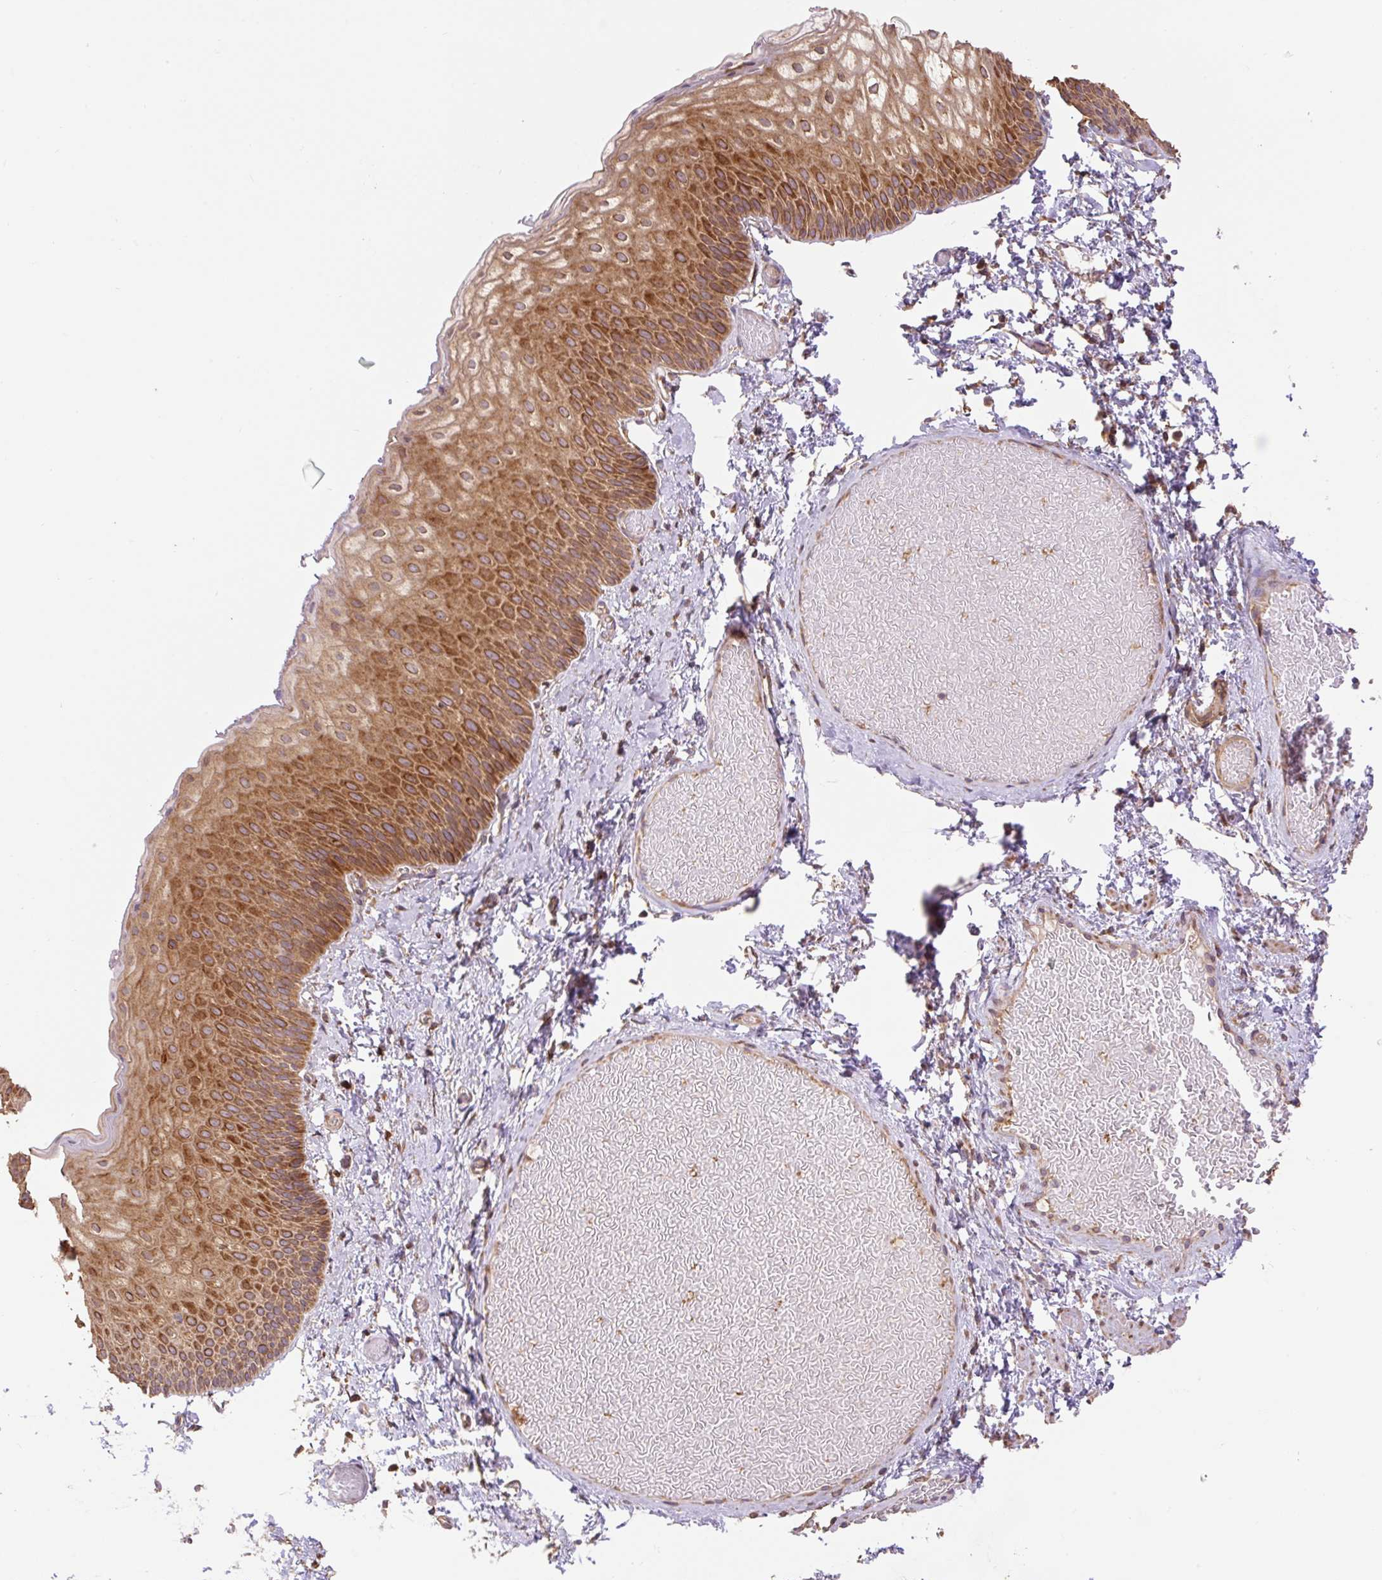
{"staining": {"intensity": "strong", "quantity": ">75%", "location": "cytoplasmic/membranous"}, "tissue": "skin", "cell_type": "Epidermal cells", "image_type": "normal", "snomed": [{"axis": "morphology", "description": "Normal tissue, NOS"}, {"axis": "topography", "description": "Anal"}], "caption": "This is a photomicrograph of immunohistochemistry staining of benign skin, which shows strong expression in the cytoplasmic/membranous of epidermal cells.", "gene": "COX8A", "patient": {"sex": "female", "age": 40}}